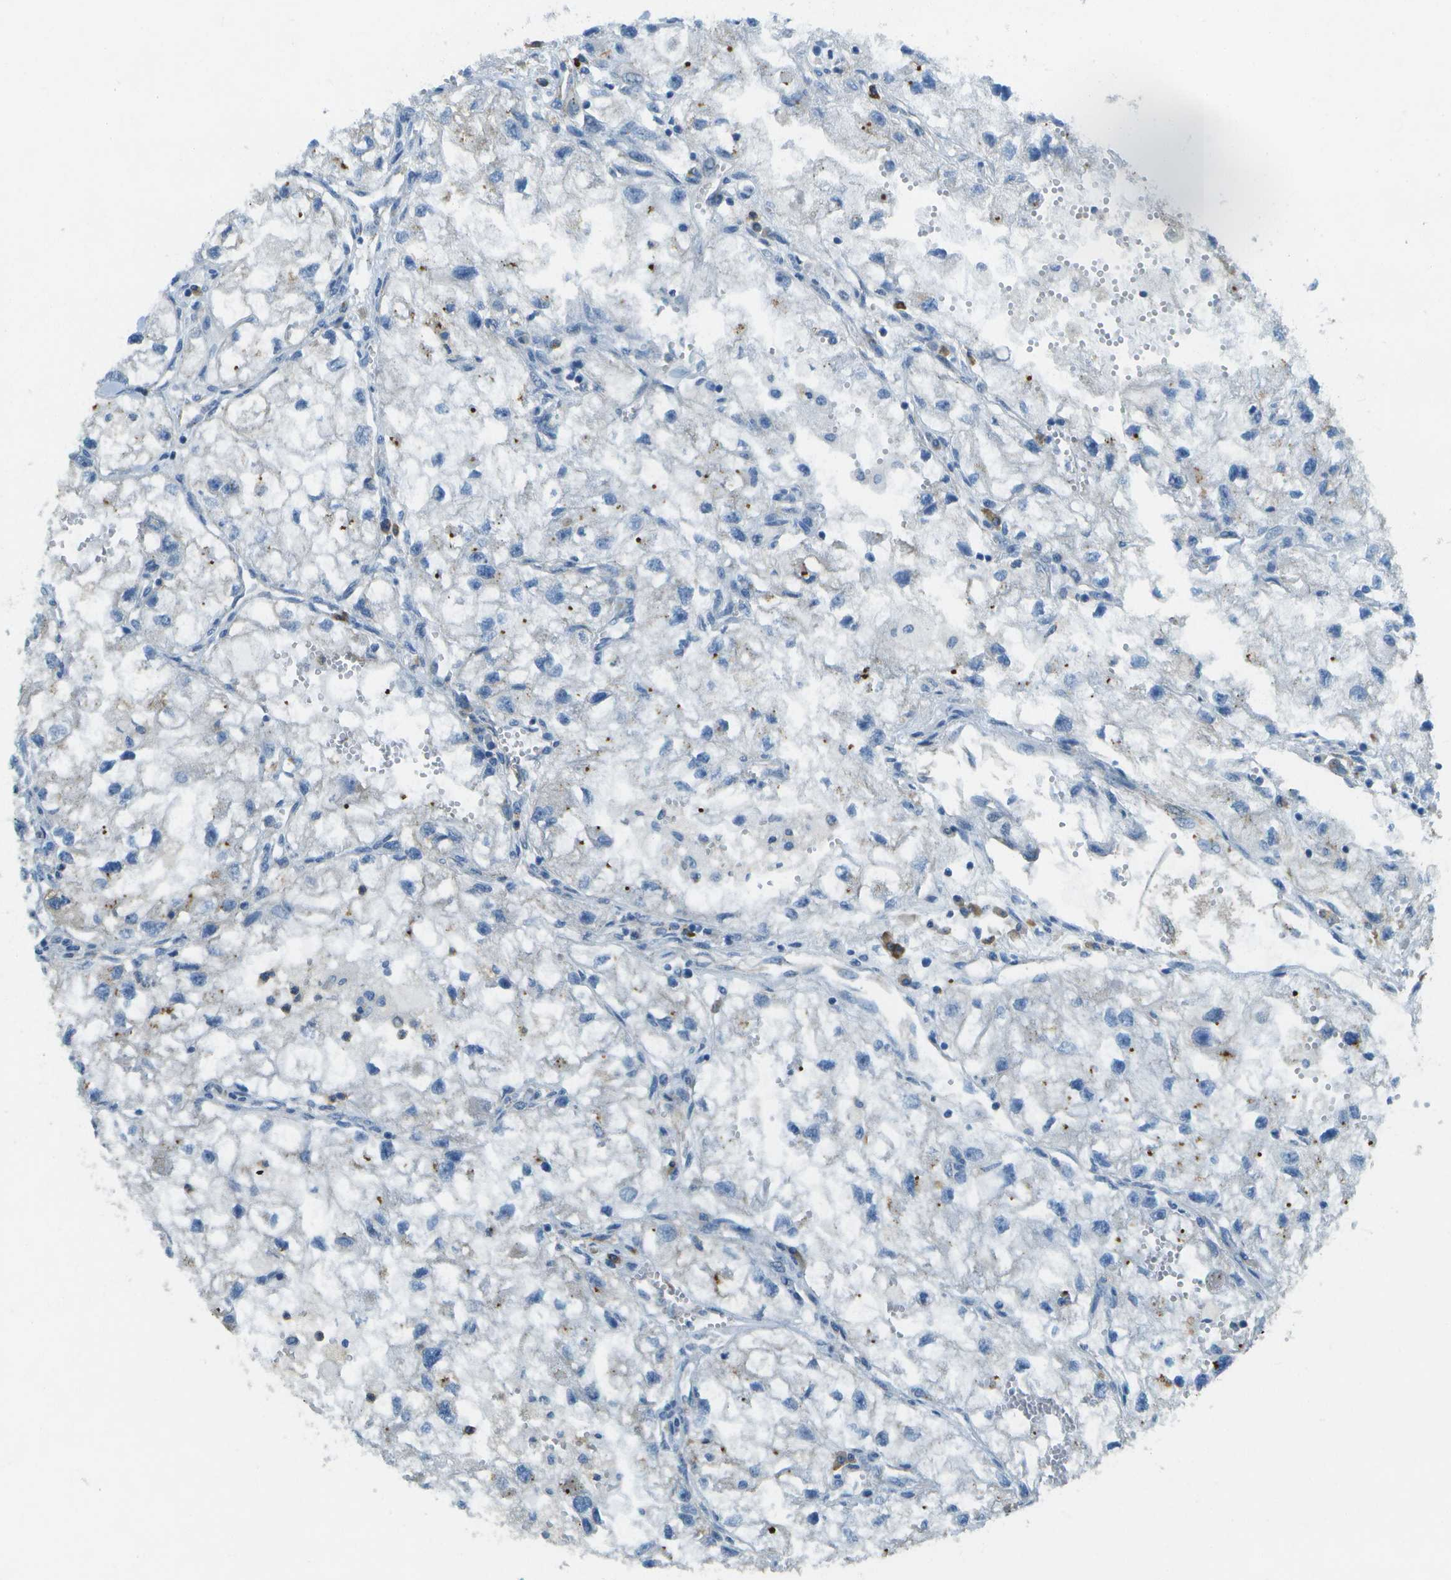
{"staining": {"intensity": "negative", "quantity": "none", "location": "none"}, "tissue": "renal cancer", "cell_type": "Tumor cells", "image_type": "cancer", "snomed": [{"axis": "morphology", "description": "Adenocarcinoma, NOS"}, {"axis": "topography", "description": "Kidney"}], "caption": "This is an IHC histopathology image of renal cancer. There is no staining in tumor cells.", "gene": "MYH11", "patient": {"sex": "female", "age": 70}}